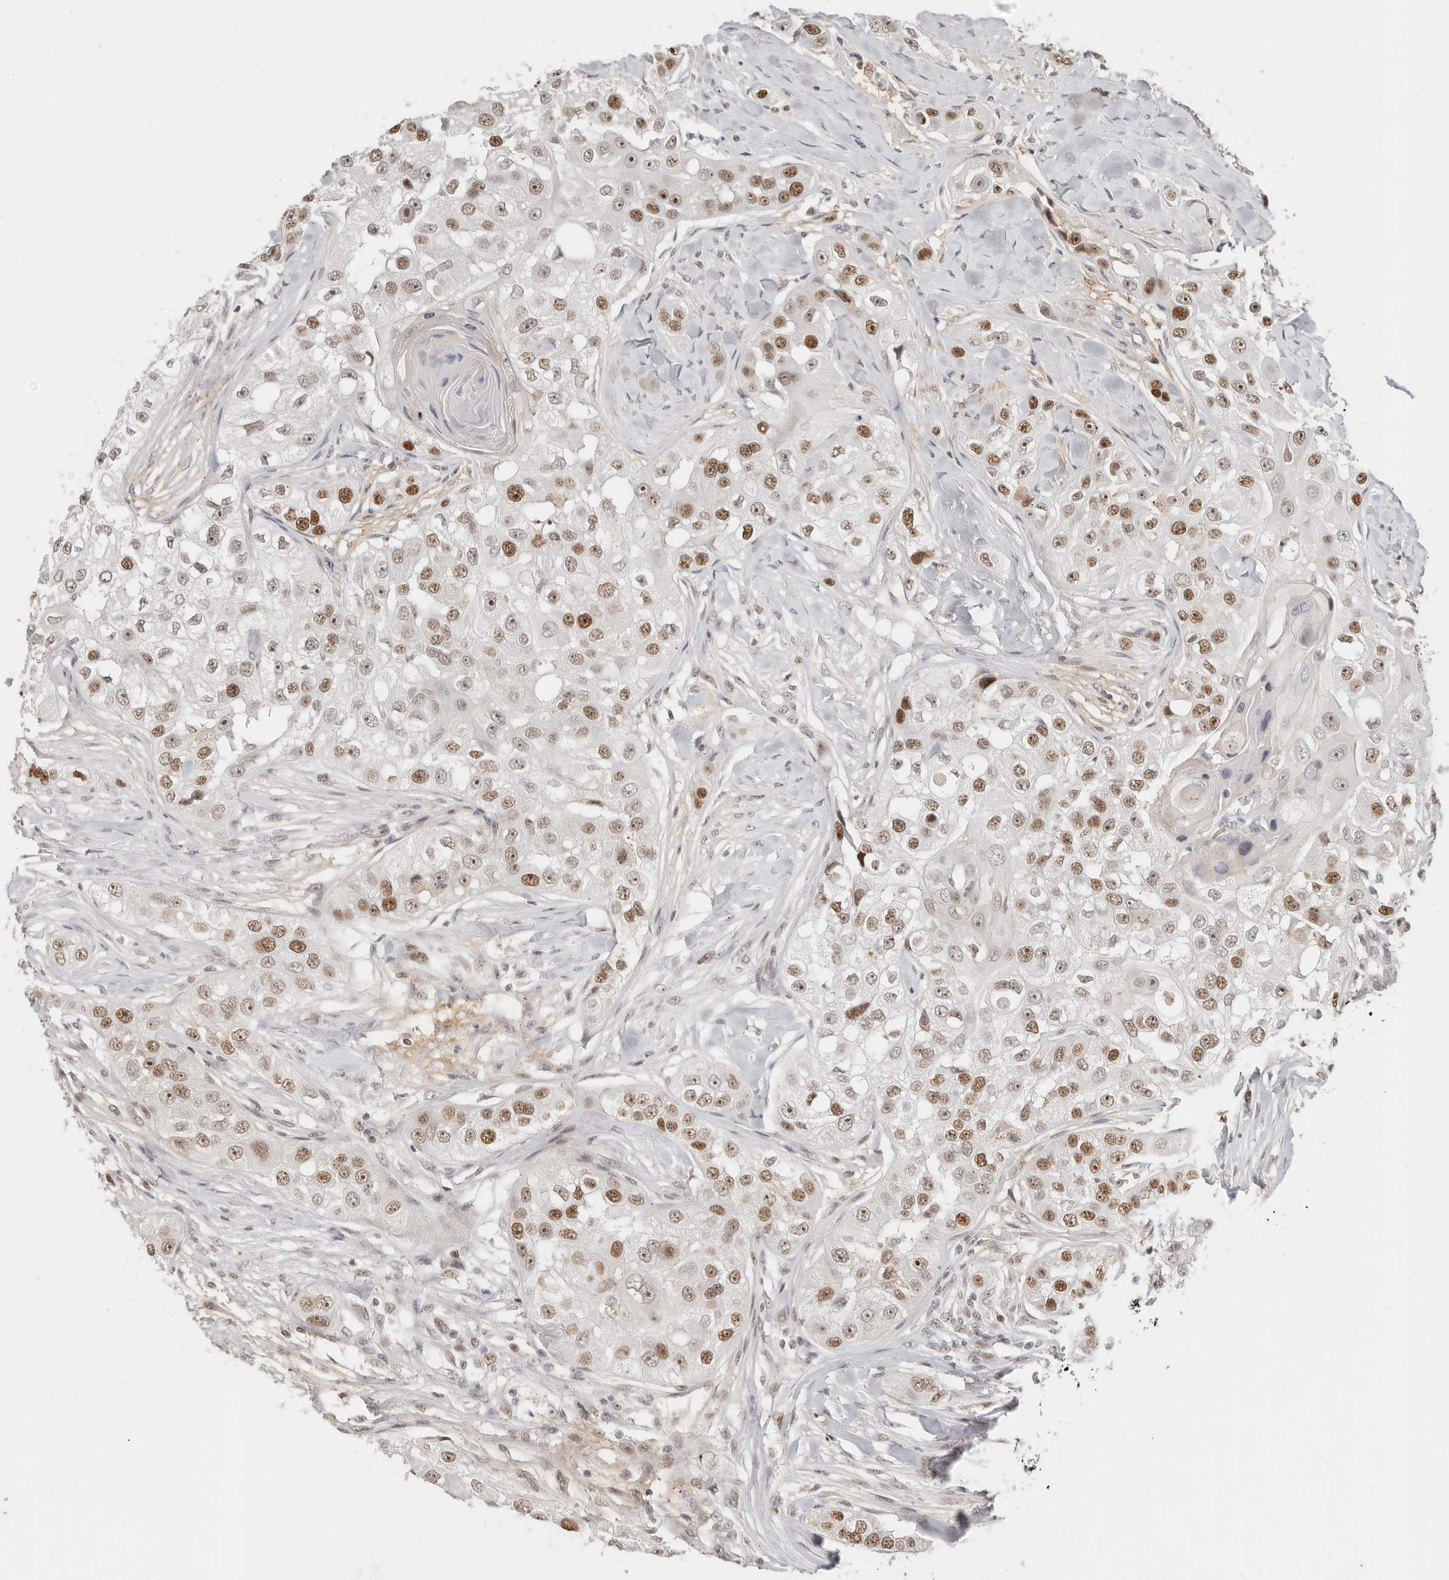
{"staining": {"intensity": "moderate", "quantity": ">75%", "location": "nuclear"}, "tissue": "head and neck cancer", "cell_type": "Tumor cells", "image_type": "cancer", "snomed": [{"axis": "morphology", "description": "Normal tissue, NOS"}, {"axis": "morphology", "description": "Squamous cell carcinoma, NOS"}, {"axis": "topography", "description": "Skeletal muscle"}, {"axis": "topography", "description": "Head-Neck"}], "caption": "IHC (DAB (3,3'-diaminobenzidine)) staining of head and neck cancer (squamous cell carcinoma) exhibits moderate nuclear protein staining in about >75% of tumor cells. Using DAB (3,3'-diaminobenzidine) (brown) and hematoxylin (blue) stains, captured at high magnification using brightfield microscopy.", "gene": "RFC2", "patient": {"sex": "male", "age": 51}}